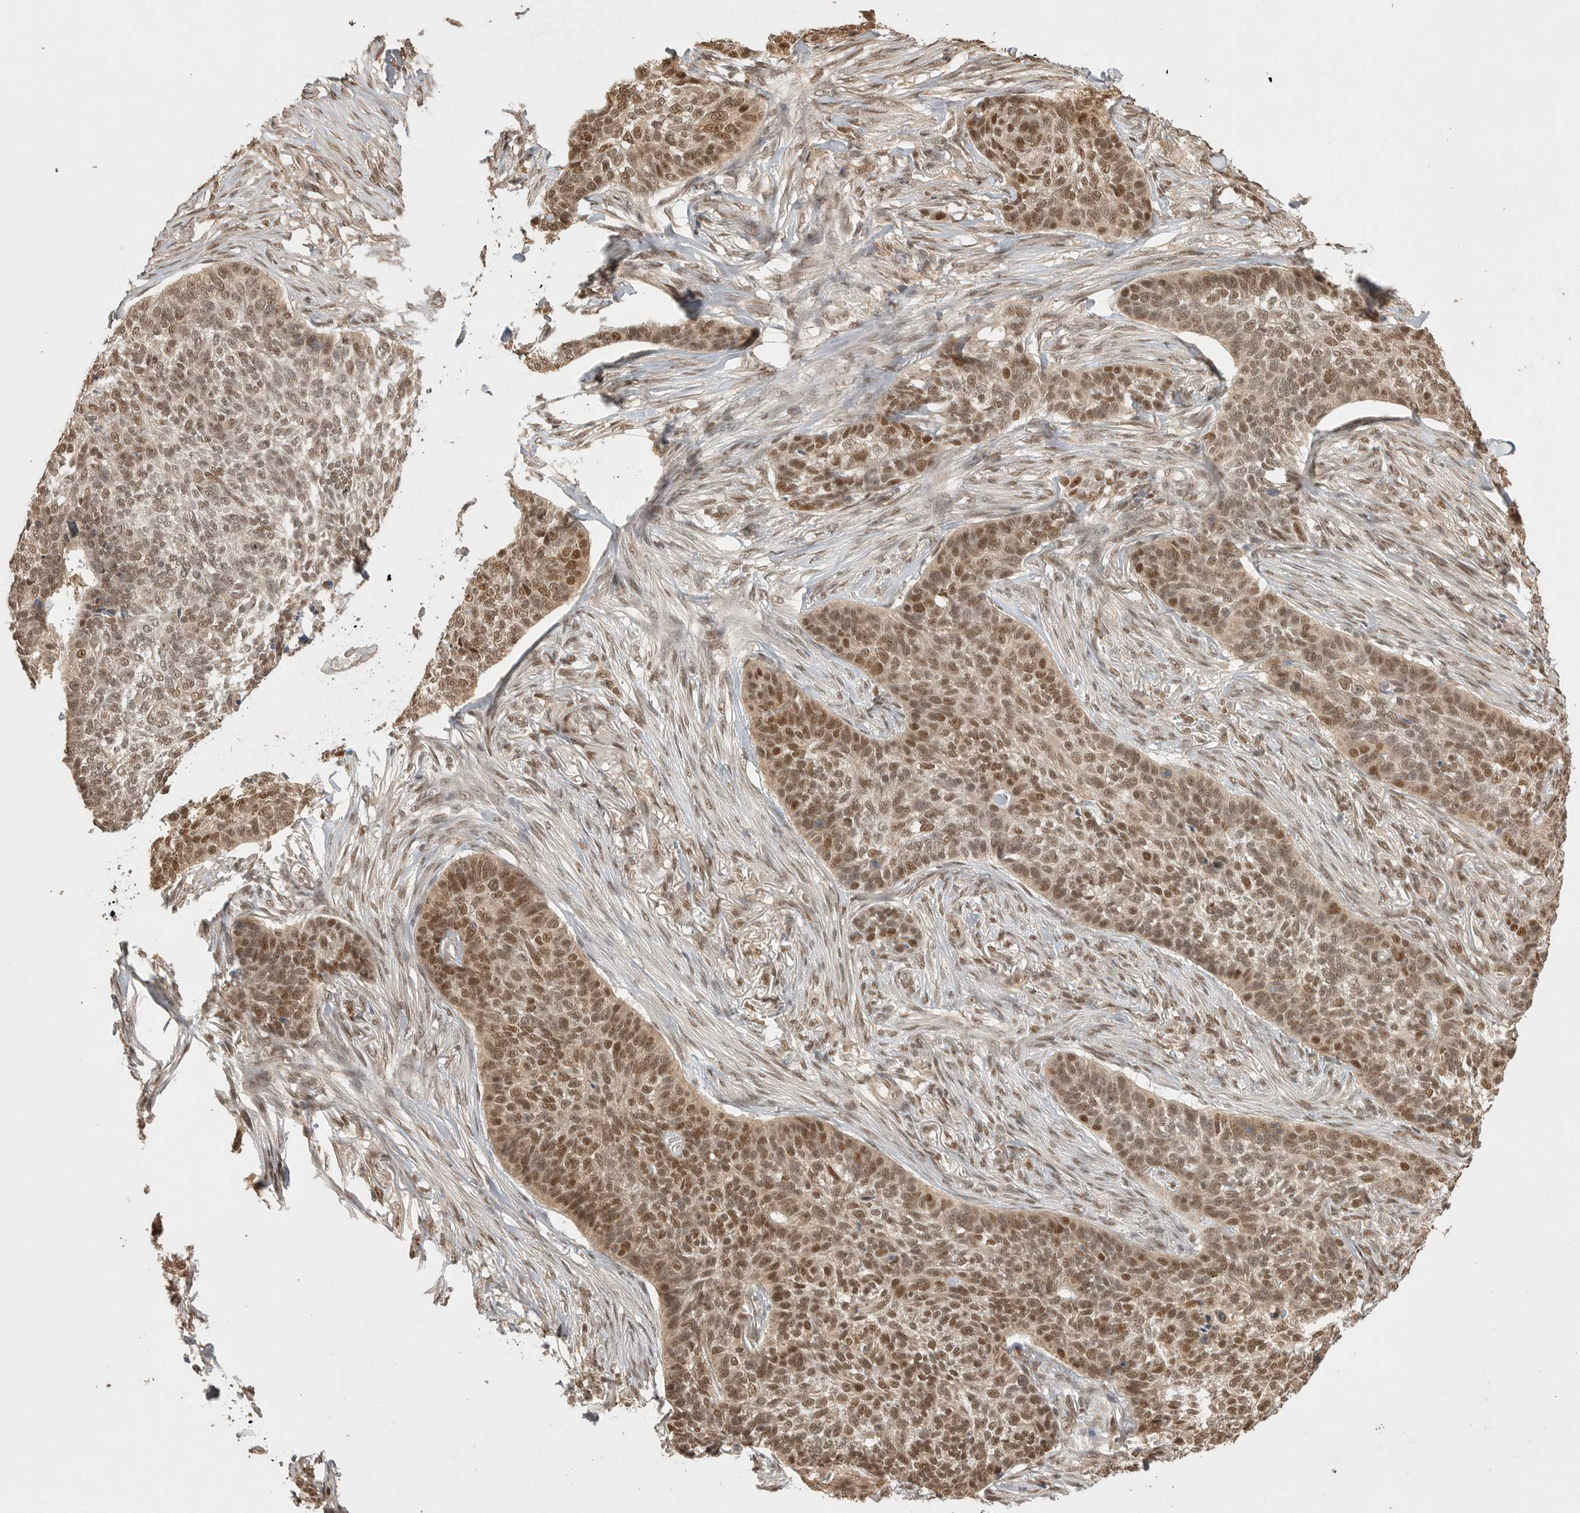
{"staining": {"intensity": "moderate", "quantity": ">75%", "location": "cytoplasmic/membranous,nuclear"}, "tissue": "skin cancer", "cell_type": "Tumor cells", "image_type": "cancer", "snomed": [{"axis": "morphology", "description": "Basal cell carcinoma"}, {"axis": "topography", "description": "Skin"}], "caption": "An image of skin basal cell carcinoma stained for a protein exhibits moderate cytoplasmic/membranous and nuclear brown staining in tumor cells.", "gene": "DFFA", "patient": {"sex": "male", "age": 85}}